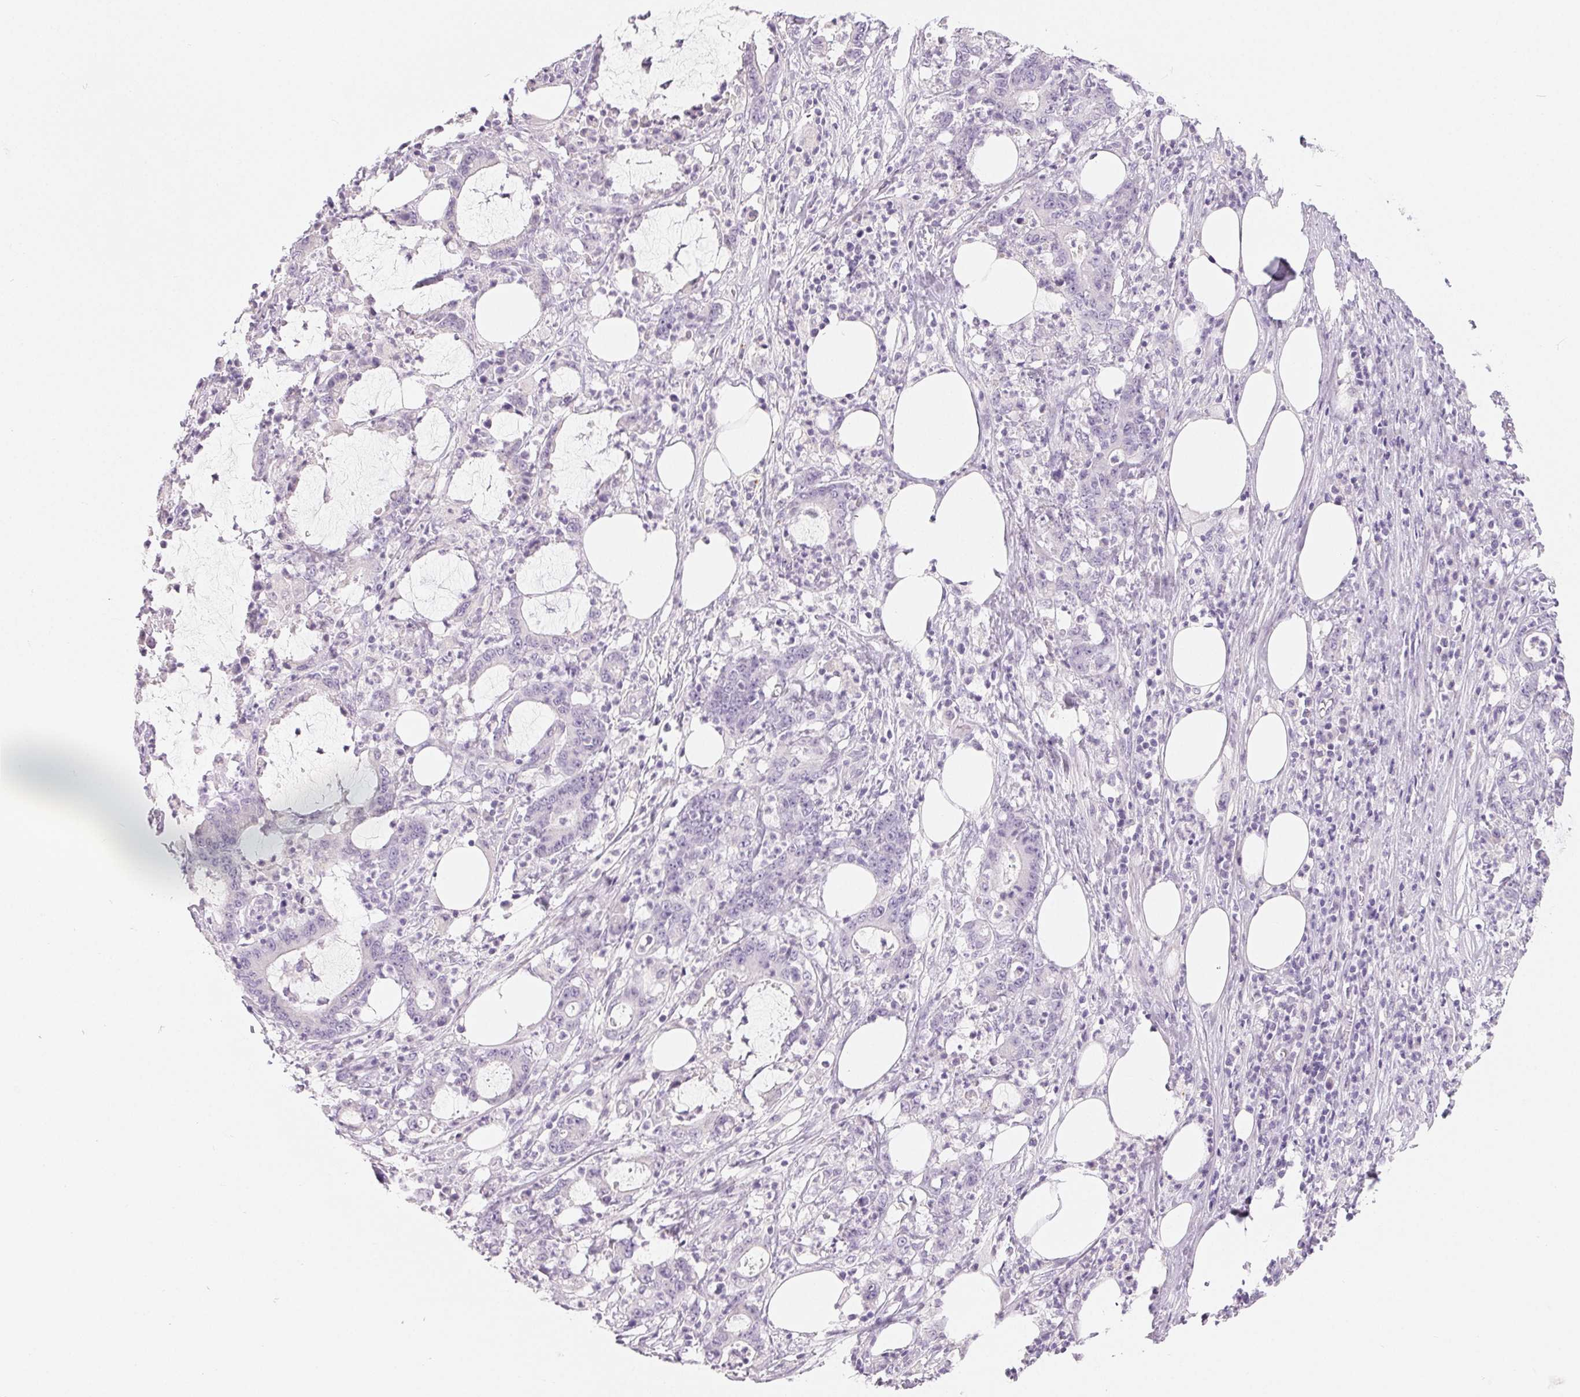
{"staining": {"intensity": "negative", "quantity": "none", "location": "none"}, "tissue": "stomach cancer", "cell_type": "Tumor cells", "image_type": "cancer", "snomed": [{"axis": "morphology", "description": "Adenocarcinoma, NOS"}, {"axis": "topography", "description": "Stomach, upper"}], "caption": "This is a photomicrograph of immunohistochemistry staining of stomach cancer (adenocarcinoma), which shows no staining in tumor cells.", "gene": "SPACA5B", "patient": {"sex": "male", "age": 68}}